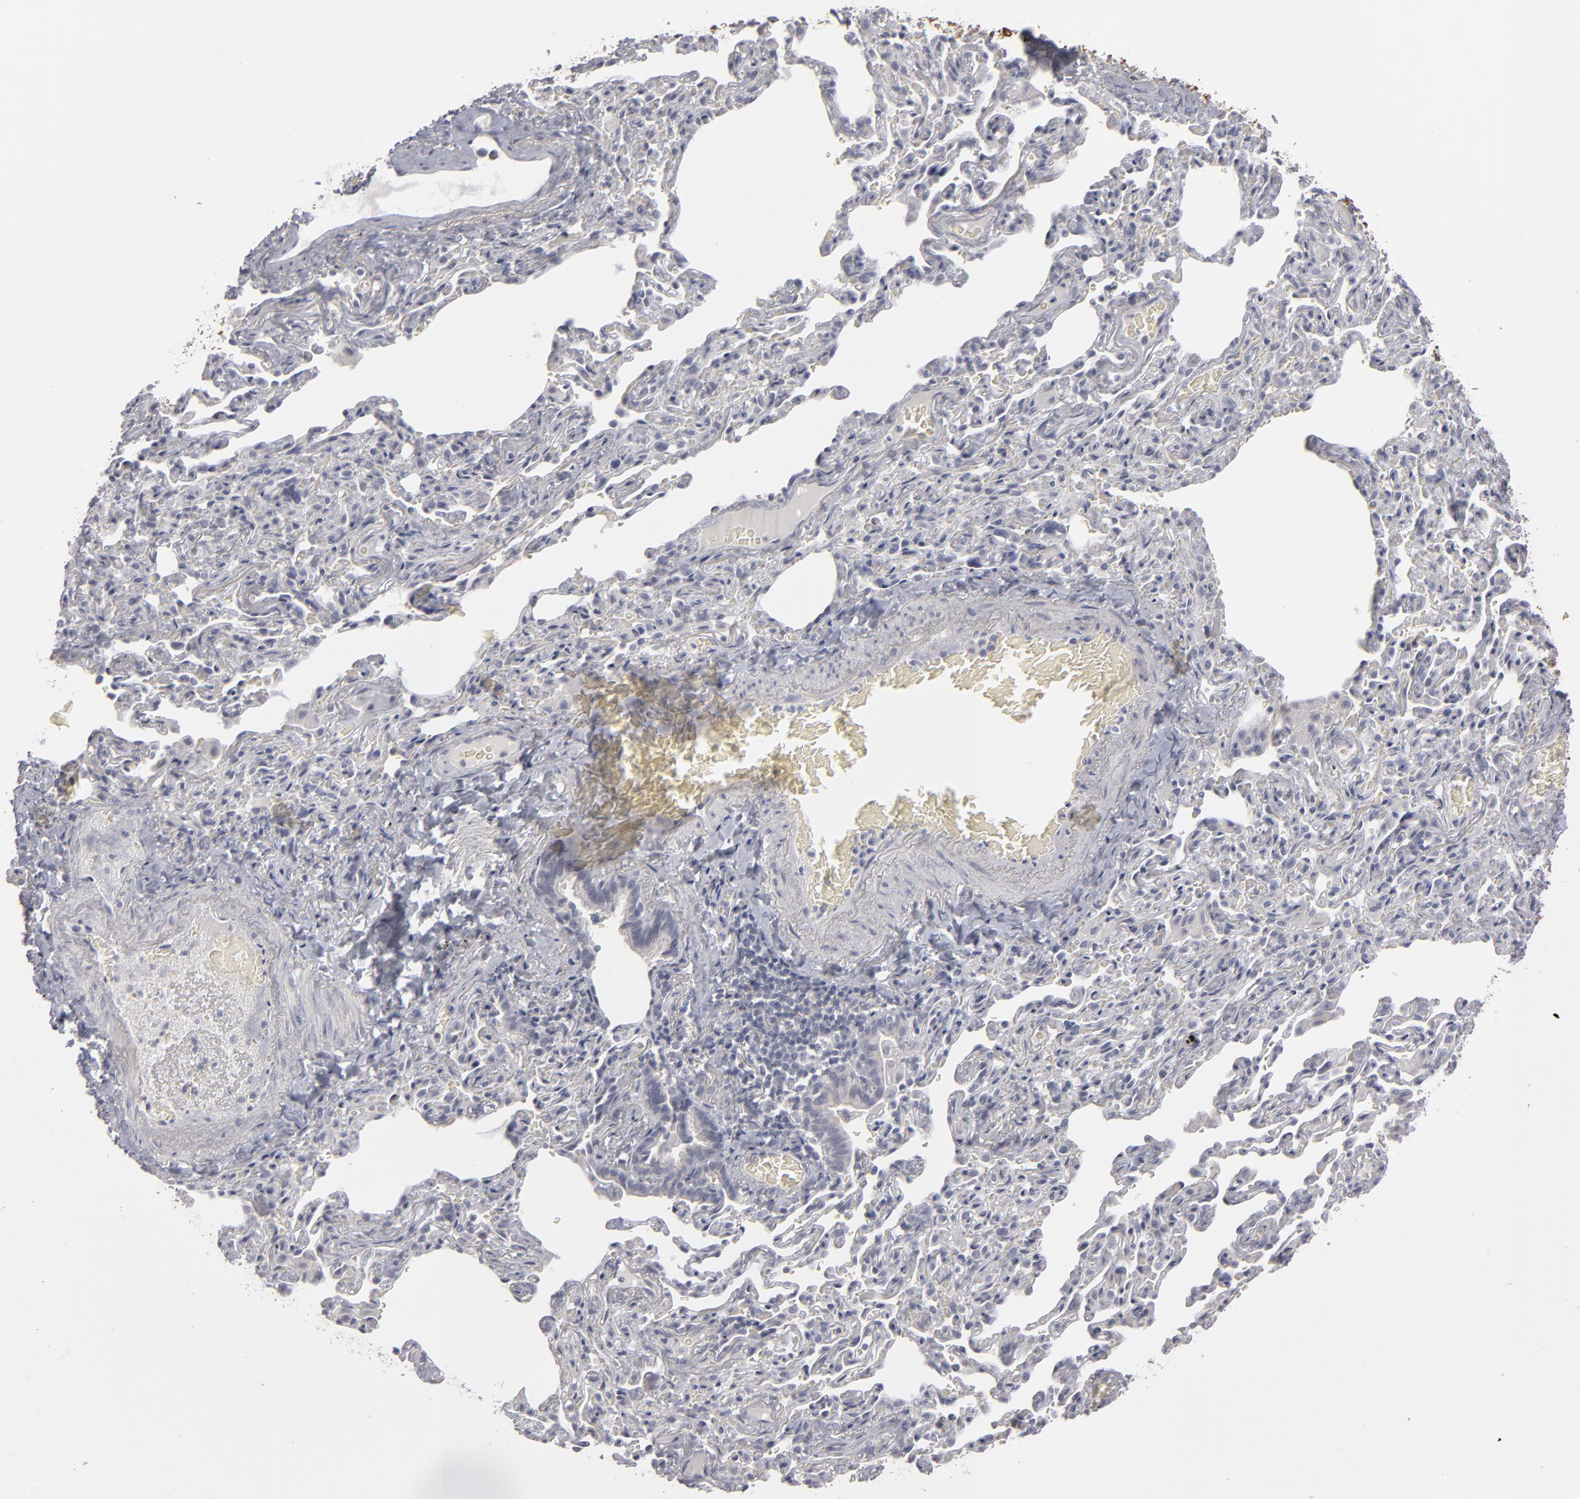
{"staining": {"intensity": "negative", "quantity": "none", "location": "none"}, "tissue": "bronchus", "cell_type": "Respiratory epithelial cells", "image_type": "normal", "snomed": [{"axis": "morphology", "description": "Normal tissue, NOS"}, {"axis": "topography", "description": "Cartilage tissue"}, {"axis": "topography", "description": "Bronchus"}, {"axis": "topography", "description": "Lung"}], "caption": "This is an IHC photomicrograph of unremarkable human bronchus. There is no expression in respiratory epithelial cells.", "gene": "KIAA1210", "patient": {"sex": "male", "age": 64}}